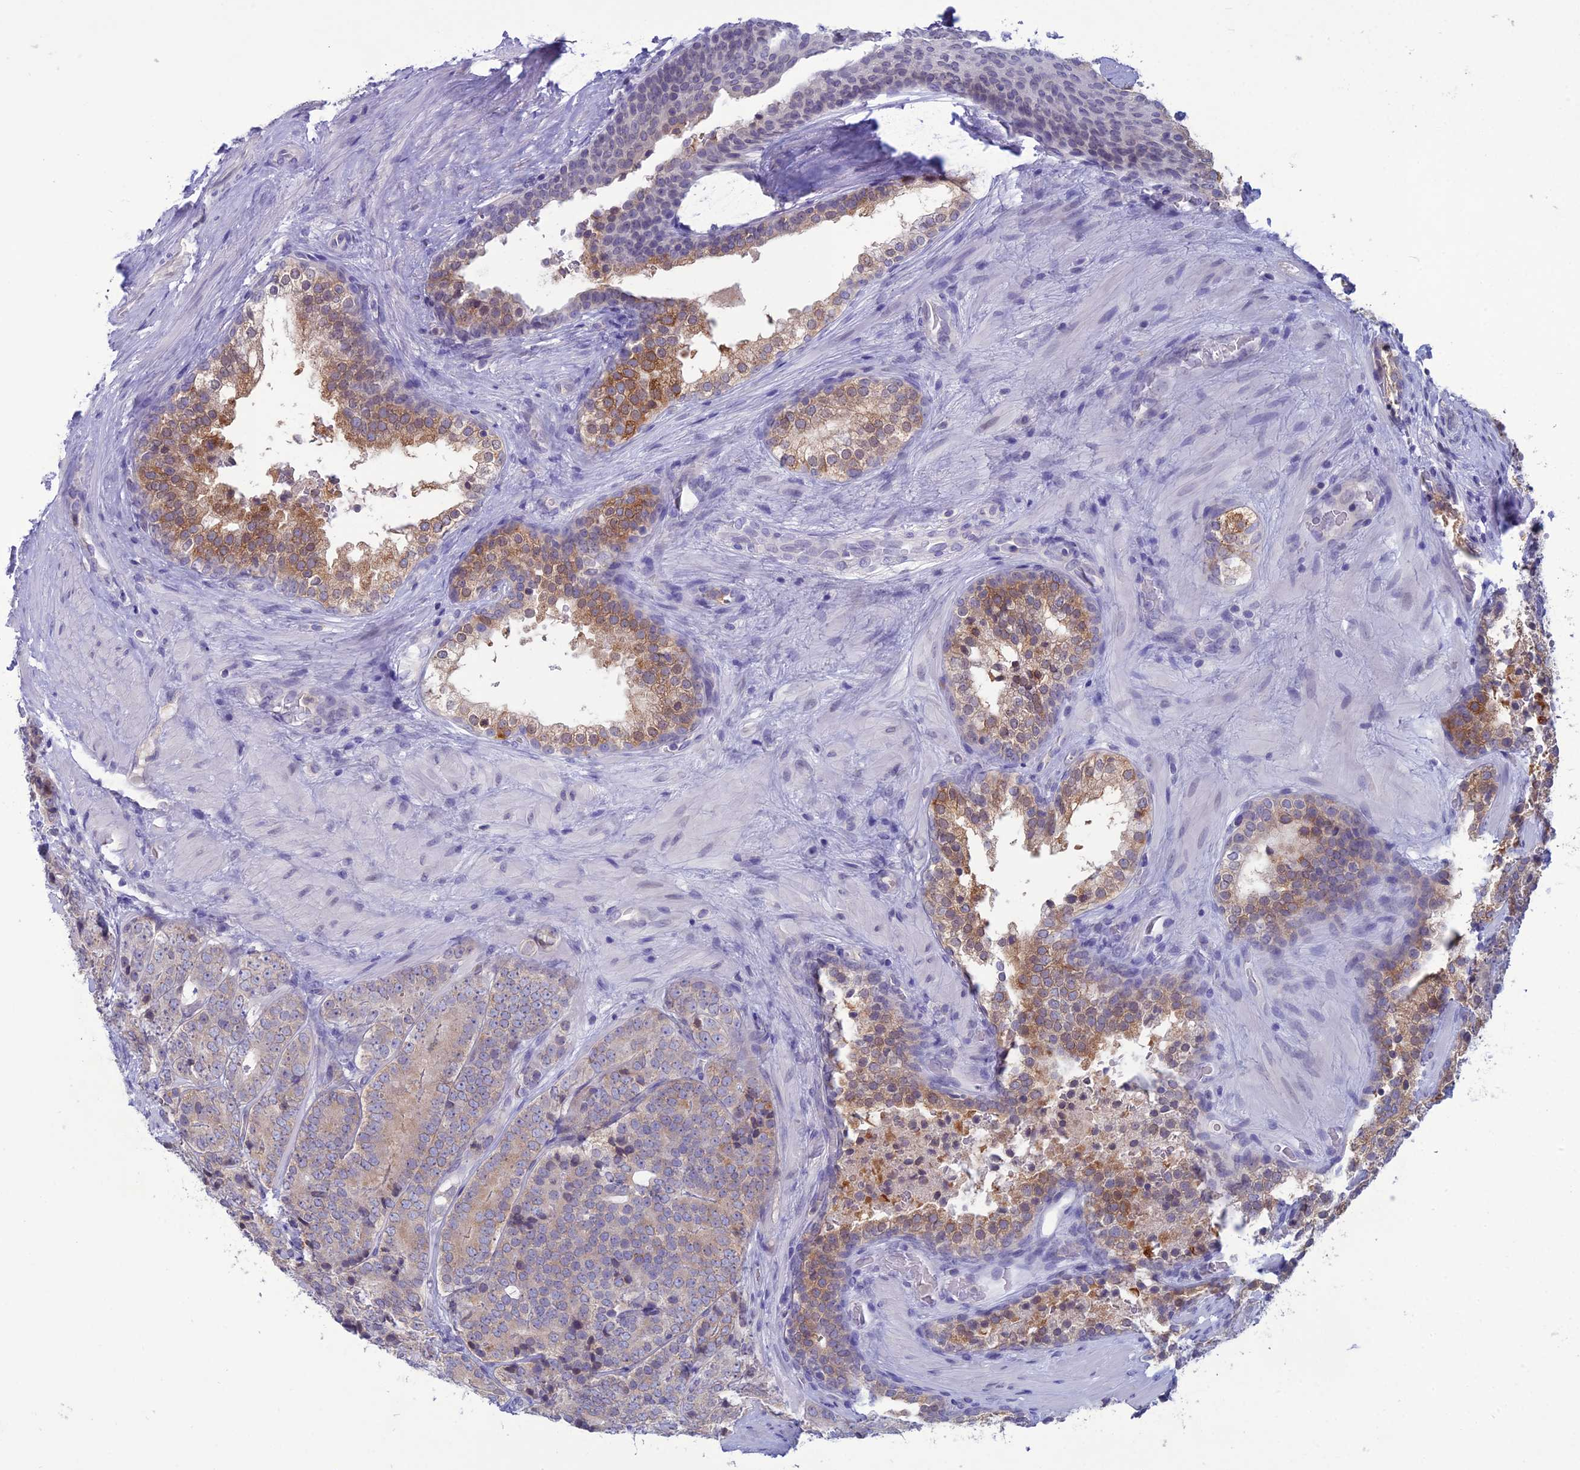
{"staining": {"intensity": "weak", "quantity": "<25%", "location": "cytoplasmic/membranous"}, "tissue": "prostate cancer", "cell_type": "Tumor cells", "image_type": "cancer", "snomed": [{"axis": "morphology", "description": "Adenocarcinoma, High grade"}, {"axis": "topography", "description": "Prostate"}], "caption": "Immunohistochemistry (IHC) histopathology image of human prostate adenocarcinoma (high-grade) stained for a protein (brown), which exhibits no staining in tumor cells. (Immunohistochemistry (IHC), brightfield microscopy, high magnification).", "gene": "WDR46", "patient": {"sex": "male", "age": 56}}